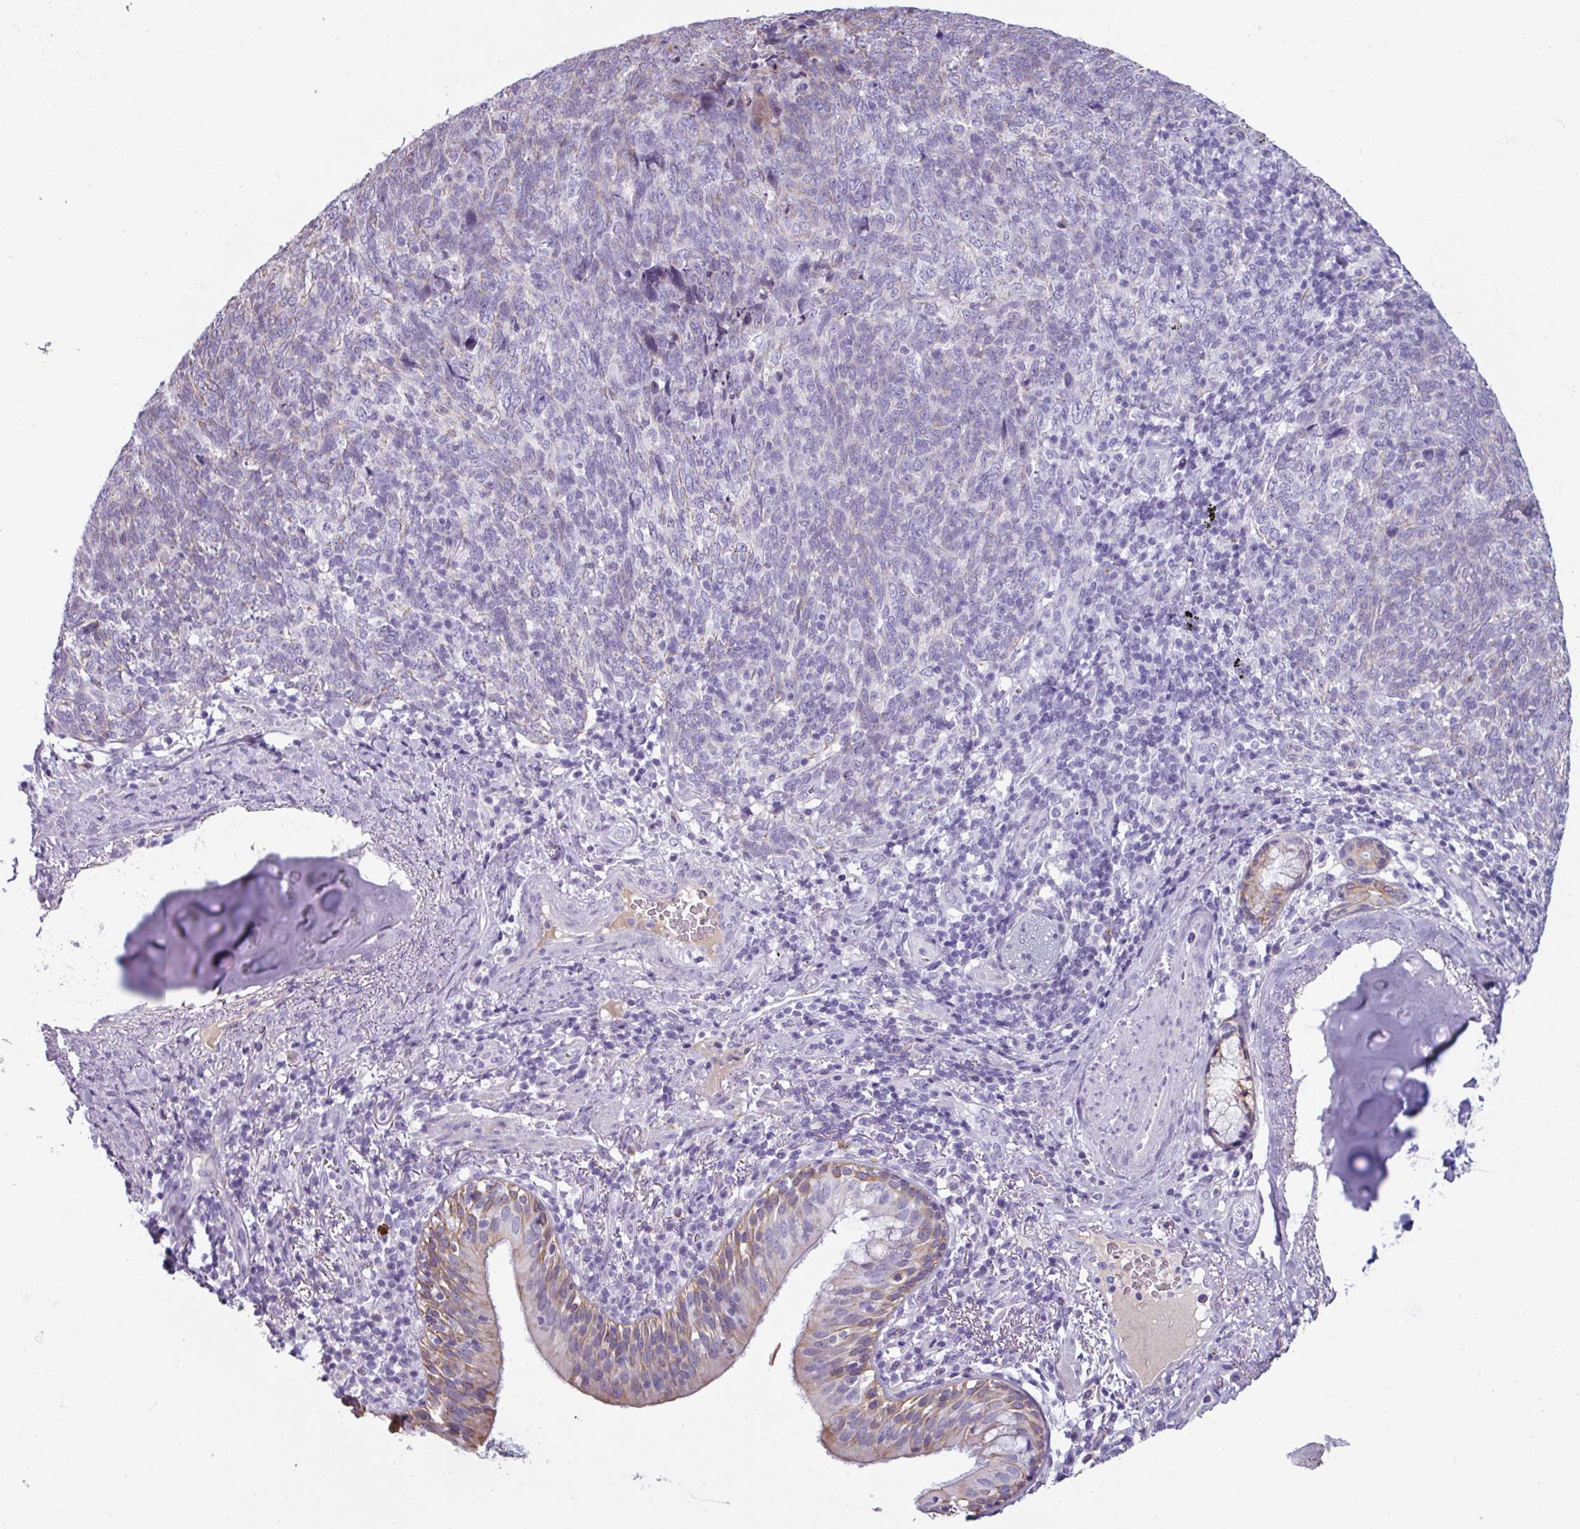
{"staining": {"intensity": "negative", "quantity": "none", "location": "none"}, "tissue": "lung cancer", "cell_type": "Tumor cells", "image_type": "cancer", "snomed": [{"axis": "morphology", "description": "Squamous cell carcinoma, NOS"}, {"axis": "topography", "description": "Lung"}], "caption": "A histopathology image of lung squamous cell carcinoma stained for a protein demonstrates no brown staining in tumor cells.", "gene": "SPESP1", "patient": {"sex": "female", "age": 72}}